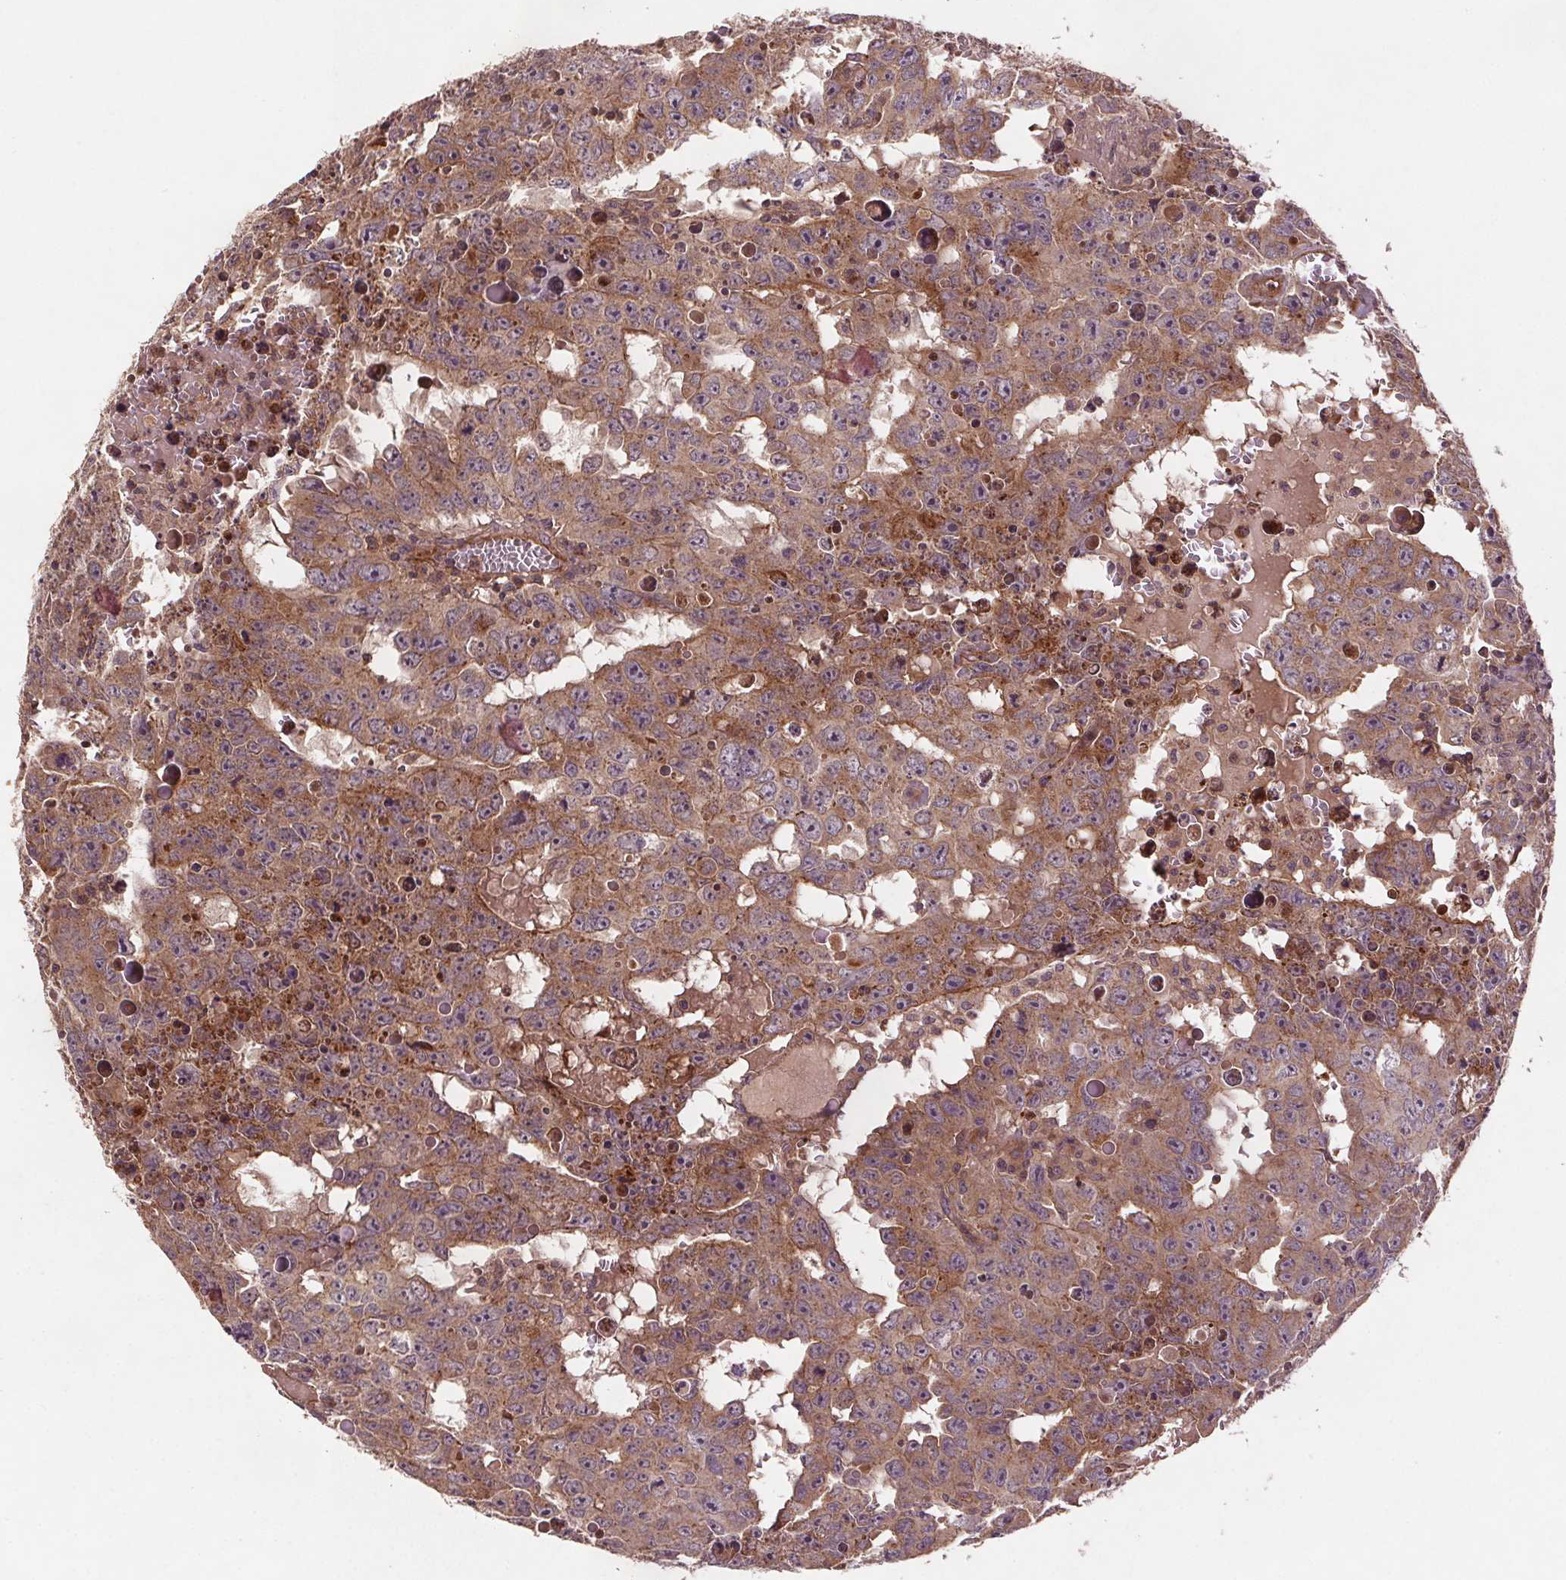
{"staining": {"intensity": "moderate", "quantity": ">75%", "location": "cytoplasmic/membranous"}, "tissue": "testis cancer", "cell_type": "Tumor cells", "image_type": "cancer", "snomed": [{"axis": "morphology", "description": "Carcinoma, Embryonal, NOS"}, {"axis": "topography", "description": "Testis"}], "caption": "DAB immunohistochemical staining of testis cancer (embryonal carcinoma) exhibits moderate cytoplasmic/membranous protein positivity in approximately >75% of tumor cells.", "gene": "SEC14L2", "patient": {"sex": "male", "age": 22}}